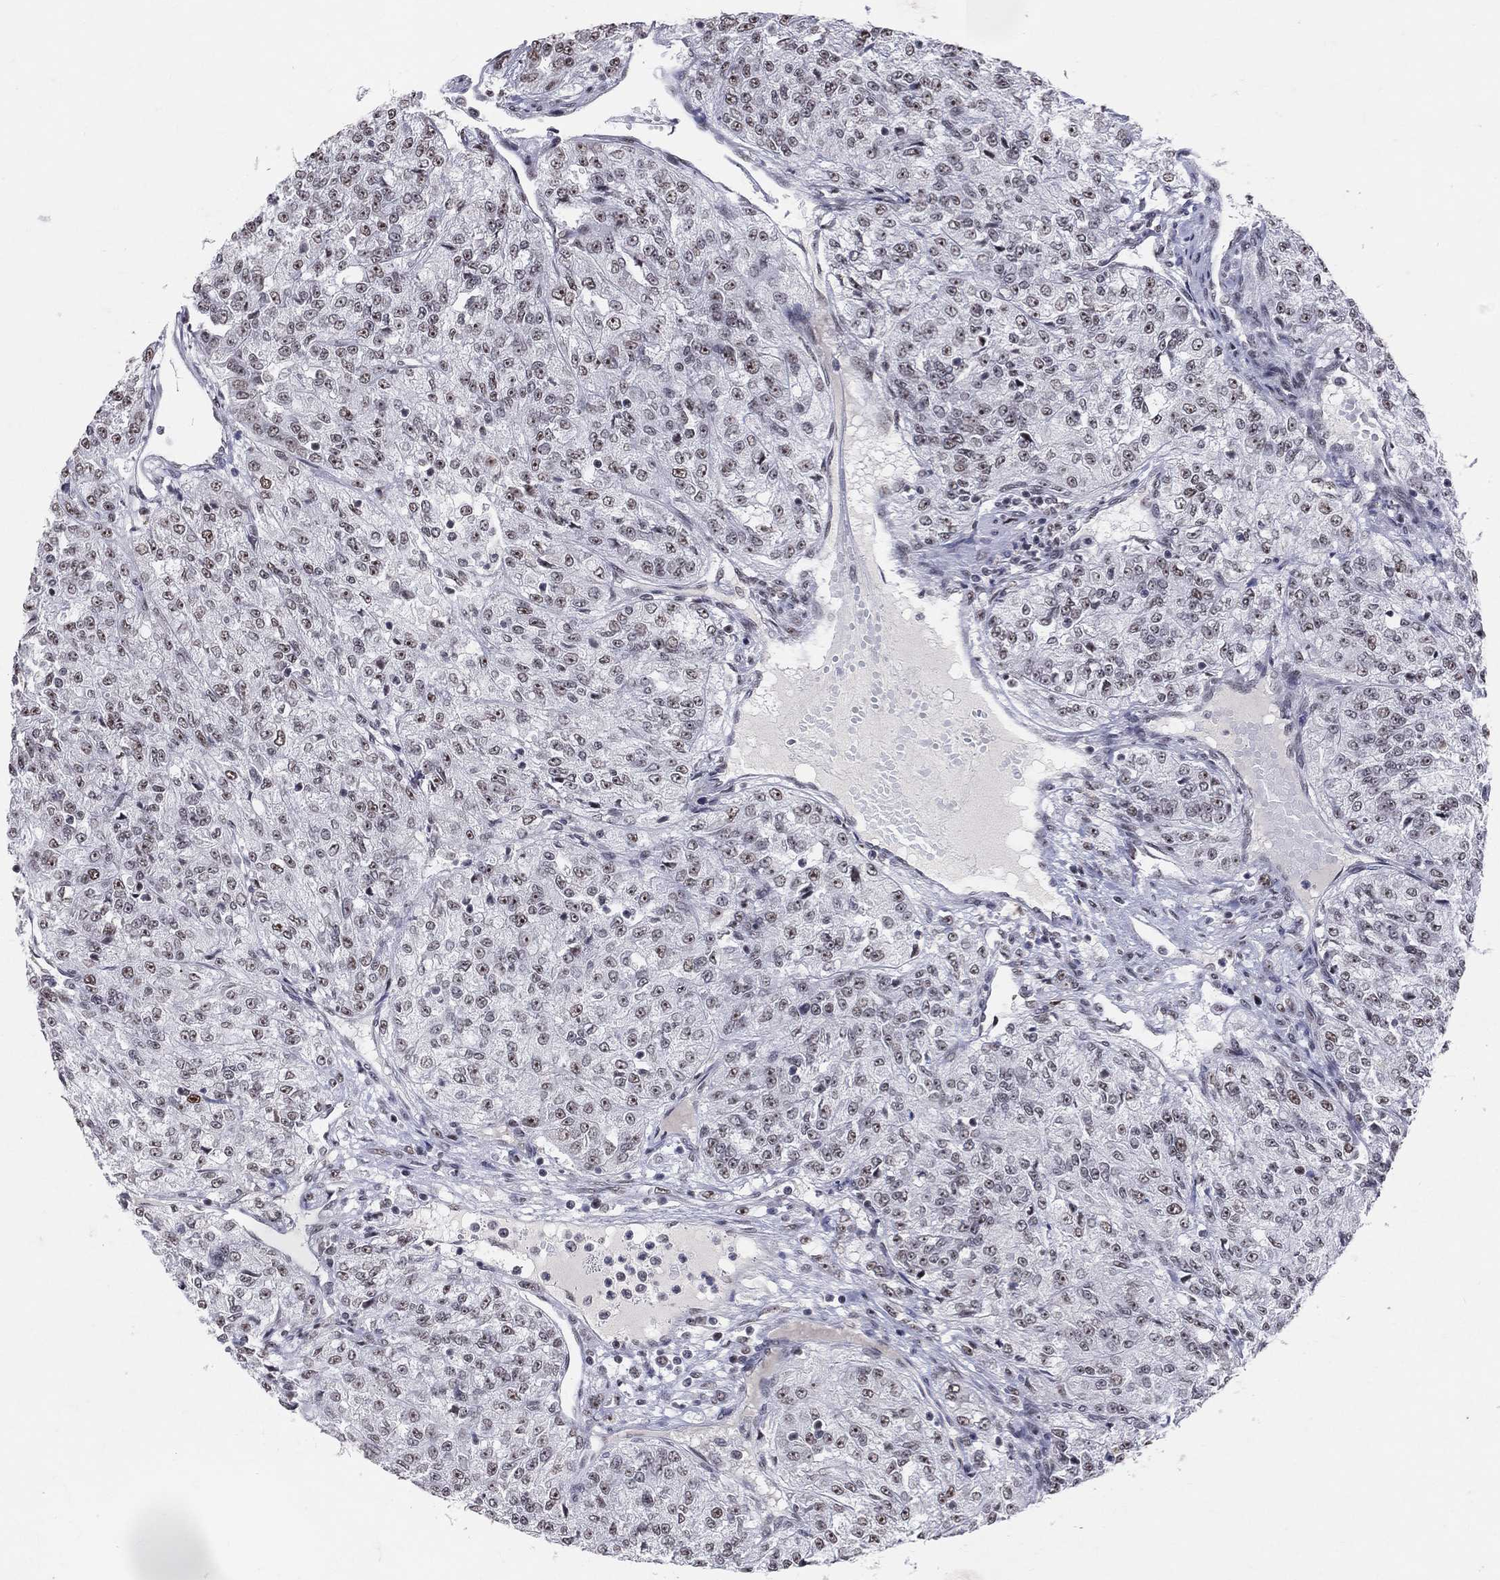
{"staining": {"intensity": "moderate", "quantity": "25%-75%", "location": "nuclear"}, "tissue": "renal cancer", "cell_type": "Tumor cells", "image_type": "cancer", "snomed": [{"axis": "morphology", "description": "Adenocarcinoma, NOS"}, {"axis": "topography", "description": "Kidney"}], "caption": "This photomicrograph exhibits immunohistochemistry staining of renal adenocarcinoma, with medium moderate nuclear staining in approximately 25%-75% of tumor cells.", "gene": "CDK7", "patient": {"sex": "female", "age": 63}}